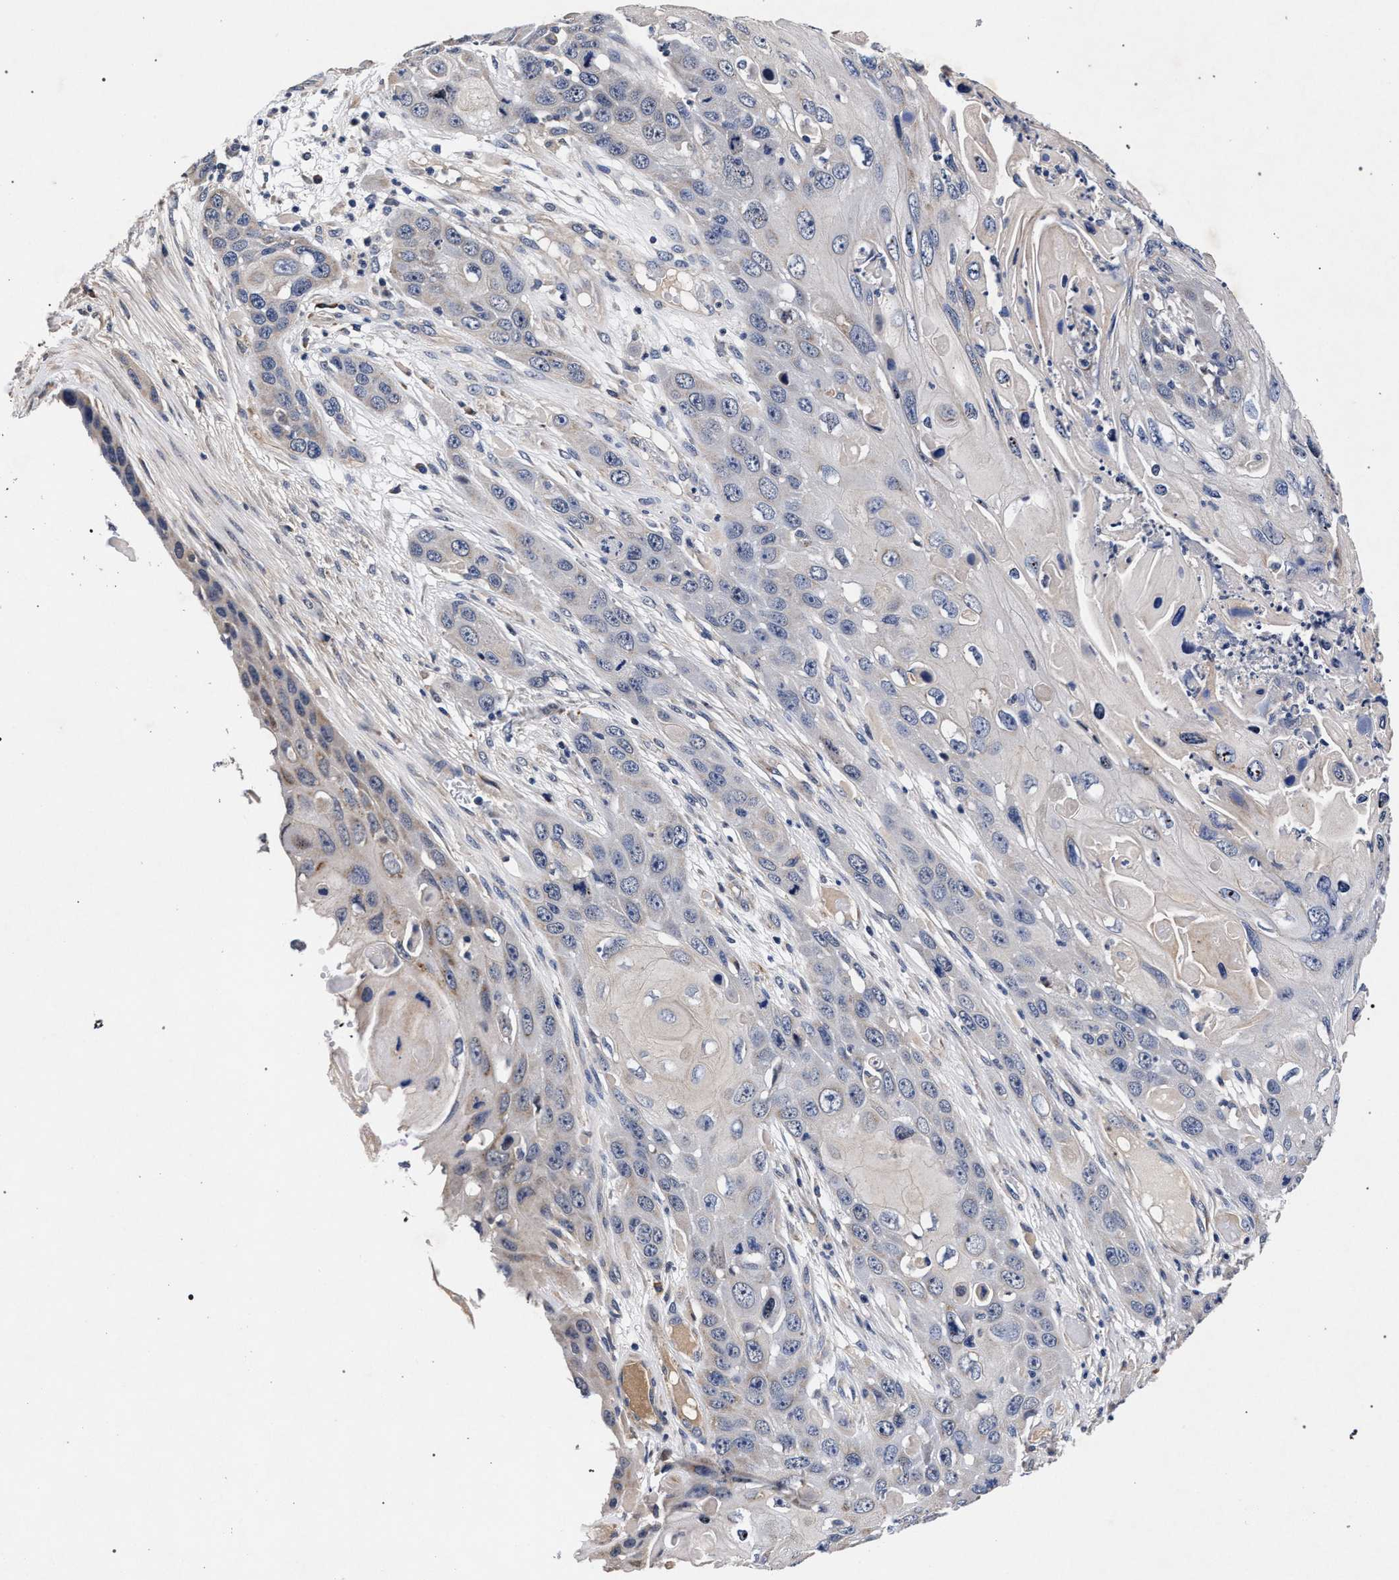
{"staining": {"intensity": "negative", "quantity": "none", "location": "none"}, "tissue": "skin cancer", "cell_type": "Tumor cells", "image_type": "cancer", "snomed": [{"axis": "morphology", "description": "Squamous cell carcinoma, NOS"}, {"axis": "topography", "description": "Skin"}], "caption": "High magnification brightfield microscopy of skin cancer stained with DAB (3,3'-diaminobenzidine) (brown) and counterstained with hematoxylin (blue): tumor cells show no significant expression.", "gene": "CFAP95", "patient": {"sex": "male", "age": 55}}